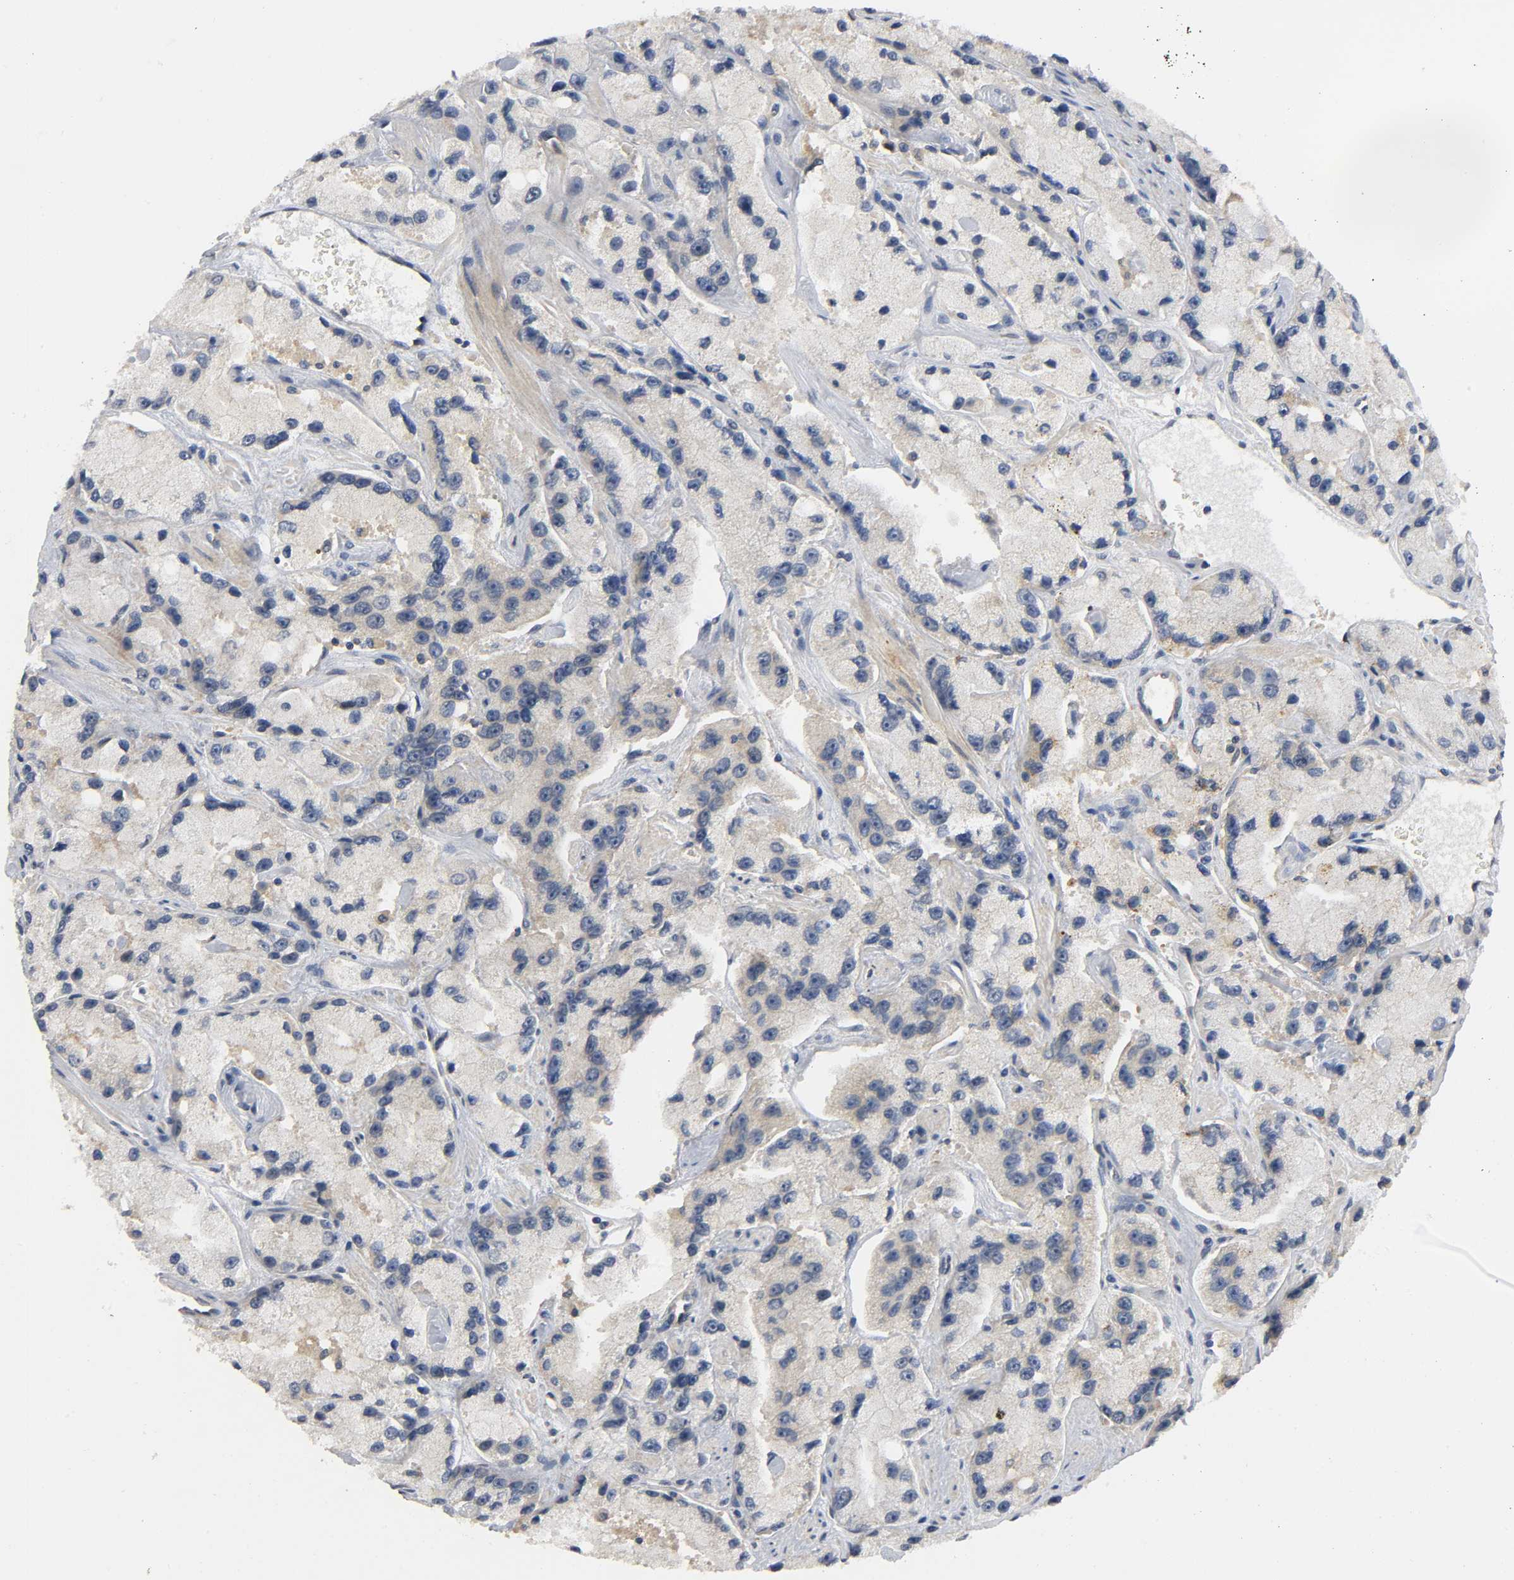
{"staining": {"intensity": "weak", "quantity": ">75%", "location": "cytoplasmic/membranous"}, "tissue": "prostate cancer", "cell_type": "Tumor cells", "image_type": "cancer", "snomed": [{"axis": "morphology", "description": "Adenocarcinoma, High grade"}, {"axis": "topography", "description": "Prostate"}], "caption": "Prostate high-grade adenocarcinoma stained for a protein reveals weak cytoplasmic/membranous positivity in tumor cells.", "gene": "HDAC6", "patient": {"sex": "male", "age": 58}}